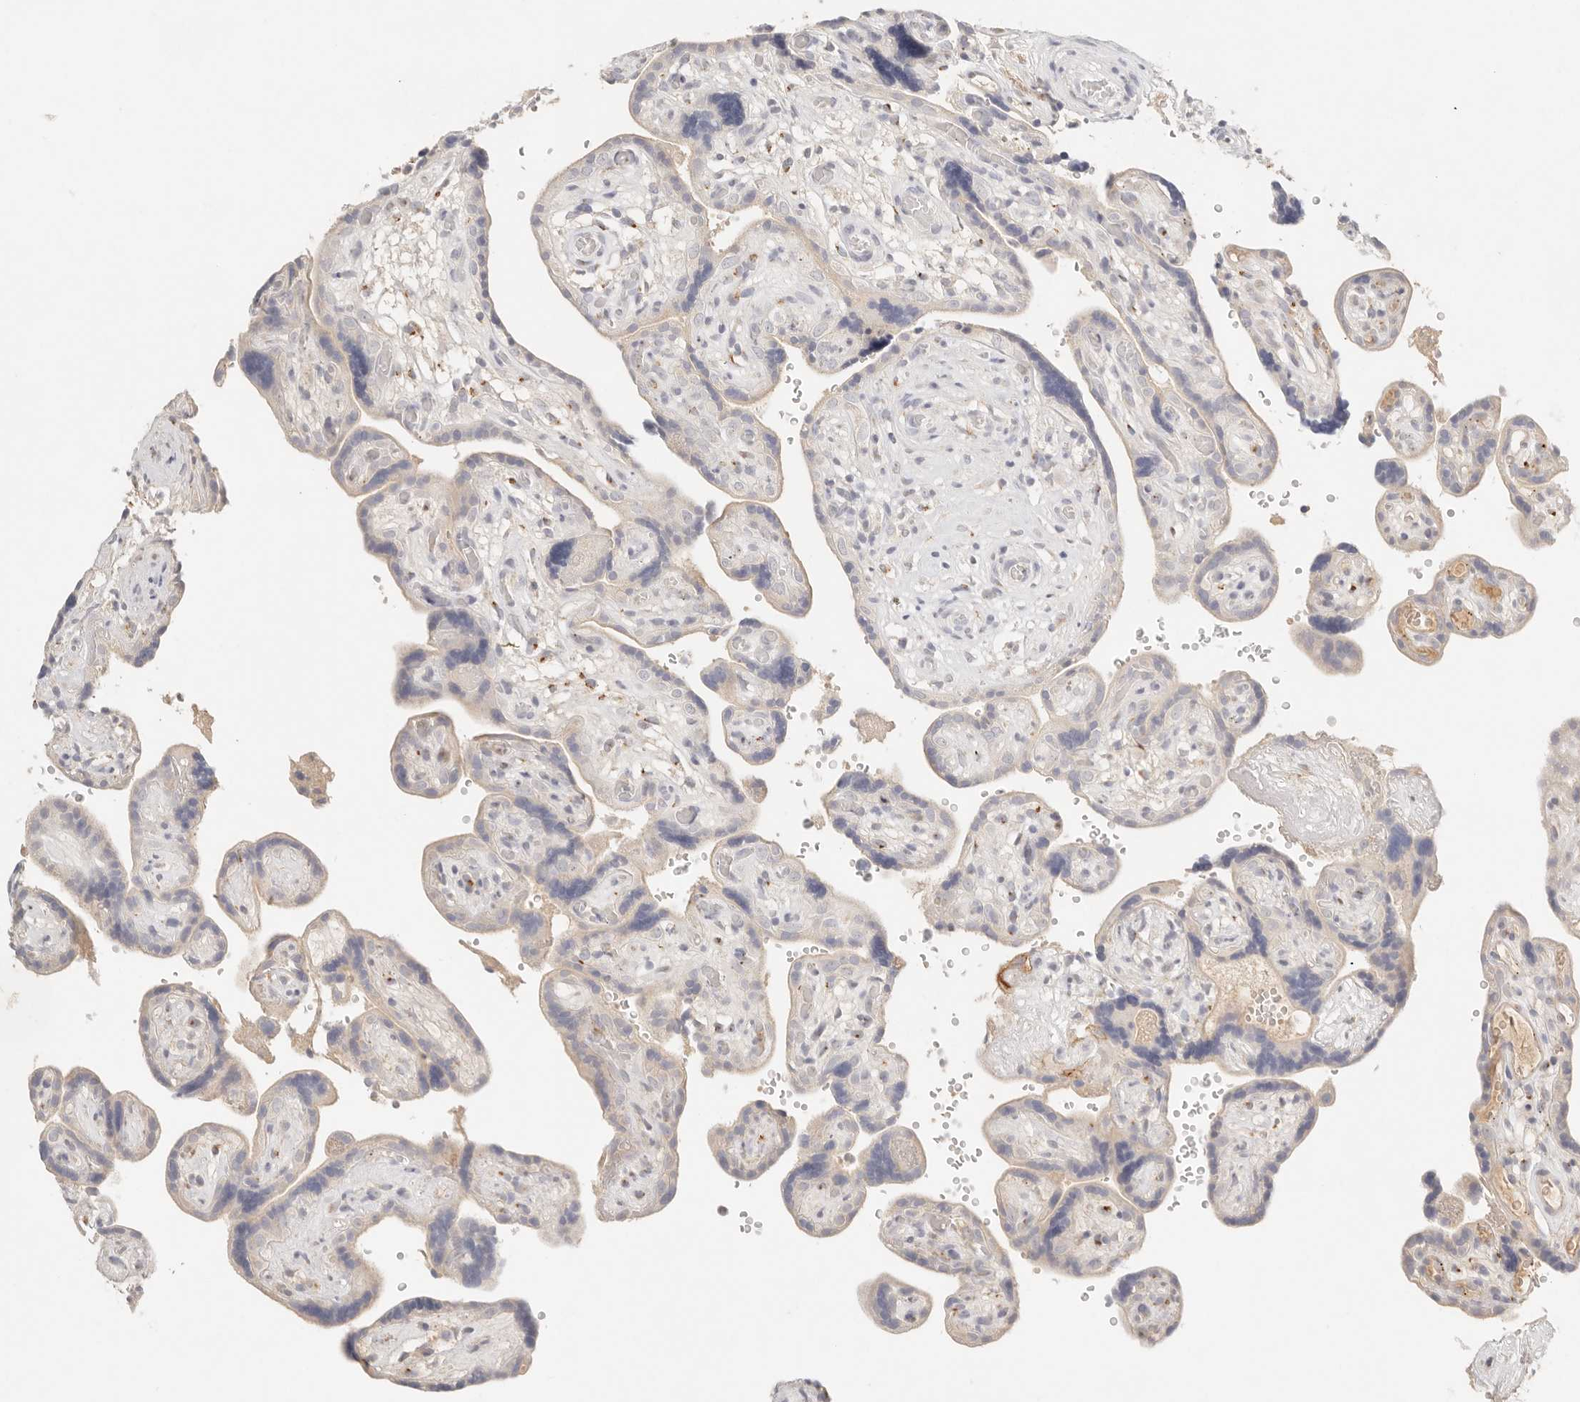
{"staining": {"intensity": "weak", "quantity": "25%-75%", "location": "cytoplasmic/membranous"}, "tissue": "placenta", "cell_type": "Decidual cells", "image_type": "normal", "snomed": [{"axis": "morphology", "description": "Normal tissue, NOS"}, {"axis": "topography", "description": "Placenta"}], "caption": "A micrograph of human placenta stained for a protein exhibits weak cytoplasmic/membranous brown staining in decidual cells.", "gene": "CEP120", "patient": {"sex": "female", "age": 30}}